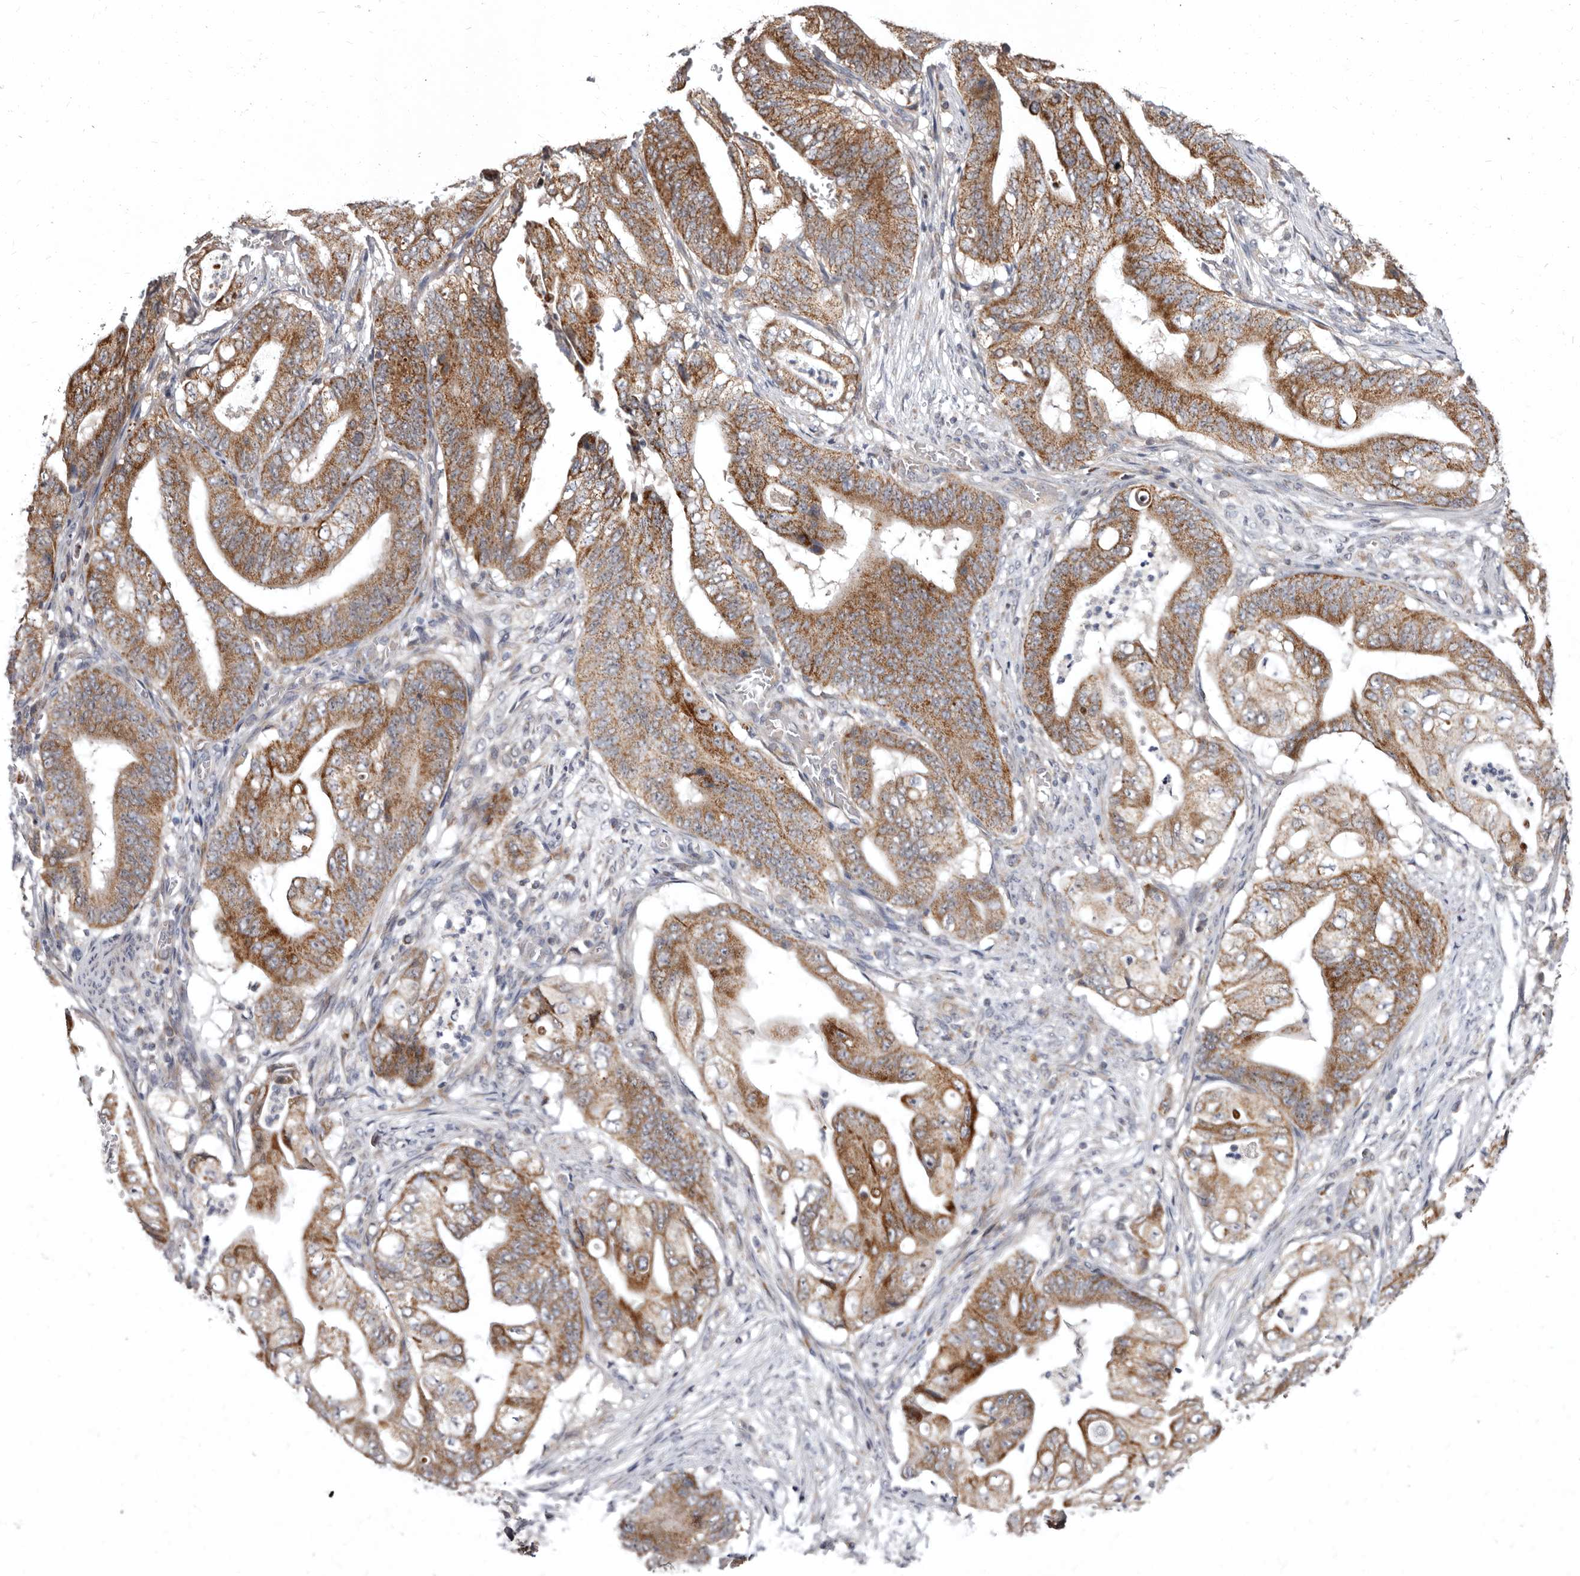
{"staining": {"intensity": "moderate", "quantity": ">75%", "location": "cytoplasmic/membranous"}, "tissue": "stomach cancer", "cell_type": "Tumor cells", "image_type": "cancer", "snomed": [{"axis": "morphology", "description": "Adenocarcinoma, NOS"}, {"axis": "topography", "description": "Stomach"}], "caption": "An immunohistochemistry (IHC) histopathology image of tumor tissue is shown. Protein staining in brown shows moderate cytoplasmic/membranous positivity in stomach cancer within tumor cells.", "gene": "SMC4", "patient": {"sex": "female", "age": 73}}